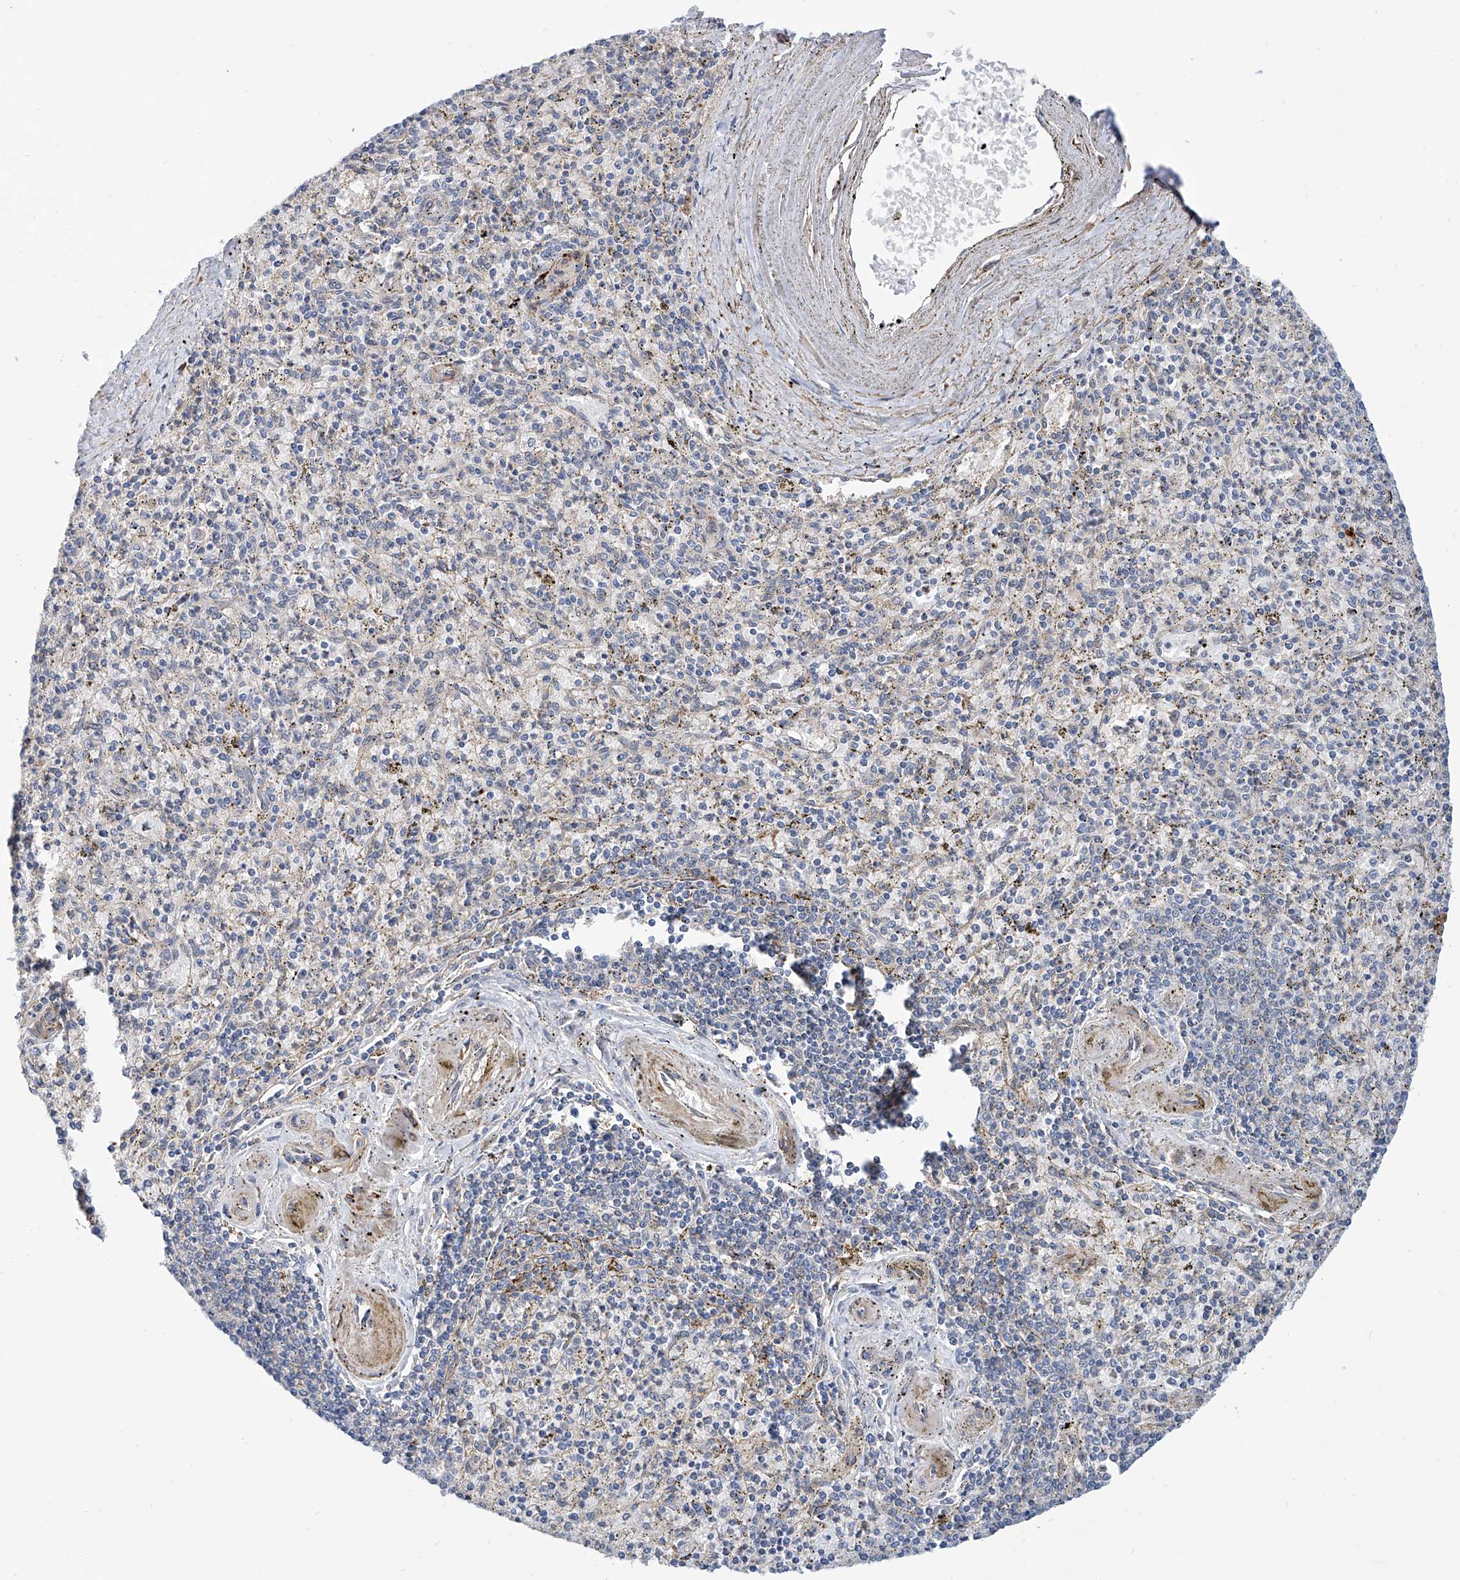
{"staining": {"intensity": "negative", "quantity": "none", "location": "none"}, "tissue": "spleen", "cell_type": "Cells in red pulp", "image_type": "normal", "snomed": [{"axis": "morphology", "description": "Normal tissue, NOS"}, {"axis": "topography", "description": "Spleen"}], "caption": "This is an IHC photomicrograph of unremarkable human spleen. There is no staining in cells in red pulp.", "gene": "MAGEE2", "patient": {"sex": "male", "age": 72}}